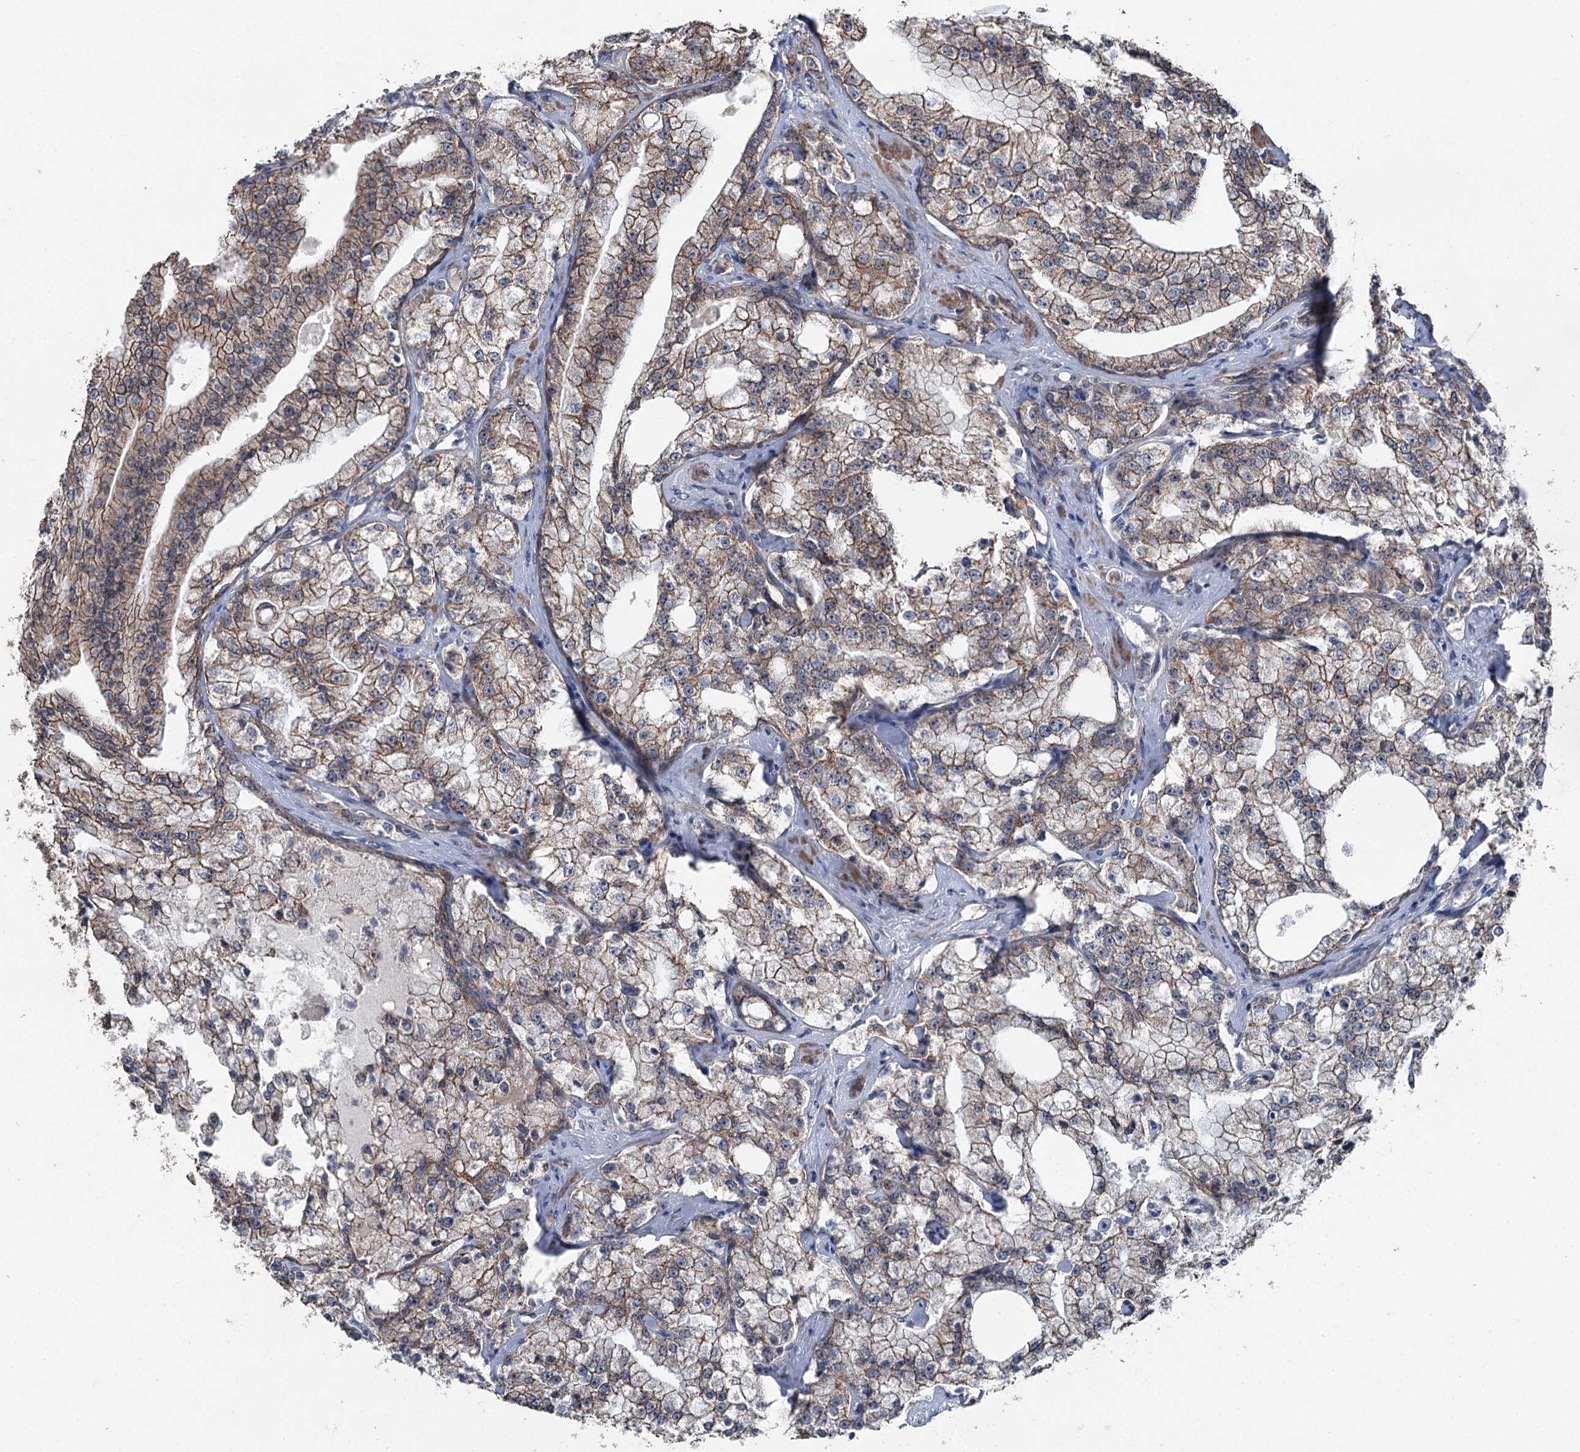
{"staining": {"intensity": "moderate", "quantity": ">75%", "location": "cytoplasmic/membranous"}, "tissue": "prostate cancer", "cell_type": "Tumor cells", "image_type": "cancer", "snomed": [{"axis": "morphology", "description": "Adenocarcinoma, High grade"}, {"axis": "topography", "description": "Prostate"}], "caption": "Immunohistochemistry (IHC) of human adenocarcinoma (high-grade) (prostate) displays medium levels of moderate cytoplasmic/membranous expression in about >75% of tumor cells. (DAB IHC, brown staining for protein, blue staining for nuclei).", "gene": "FAM120B", "patient": {"sex": "male", "age": 64}}